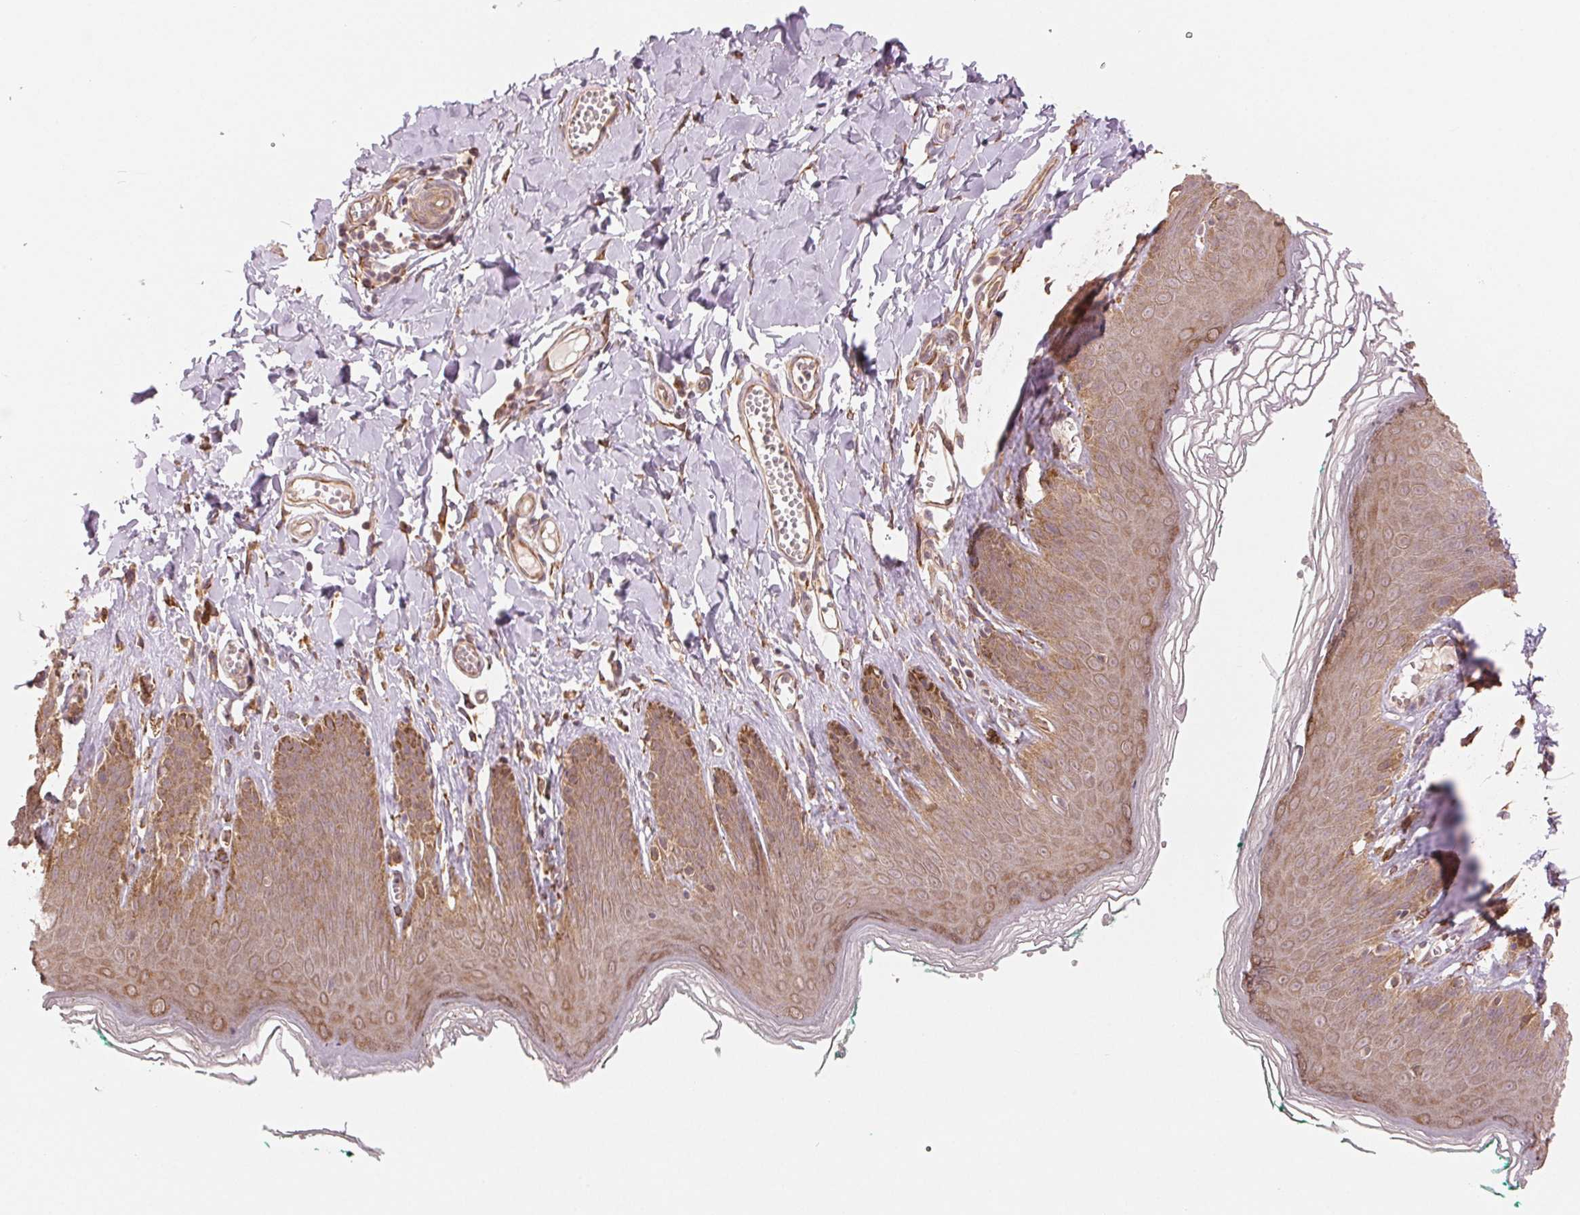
{"staining": {"intensity": "moderate", "quantity": ">75%", "location": "cytoplasmic/membranous"}, "tissue": "skin", "cell_type": "Epidermal cells", "image_type": "normal", "snomed": [{"axis": "morphology", "description": "Normal tissue, NOS"}, {"axis": "topography", "description": "Vulva"}, {"axis": "topography", "description": "Peripheral nerve tissue"}], "caption": "The micrograph exhibits a brown stain indicating the presence of a protein in the cytoplasmic/membranous of epidermal cells in skin. (DAB IHC with brightfield microscopy, high magnification).", "gene": "SLC20A1", "patient": {"sex": "female", "age": 66}}